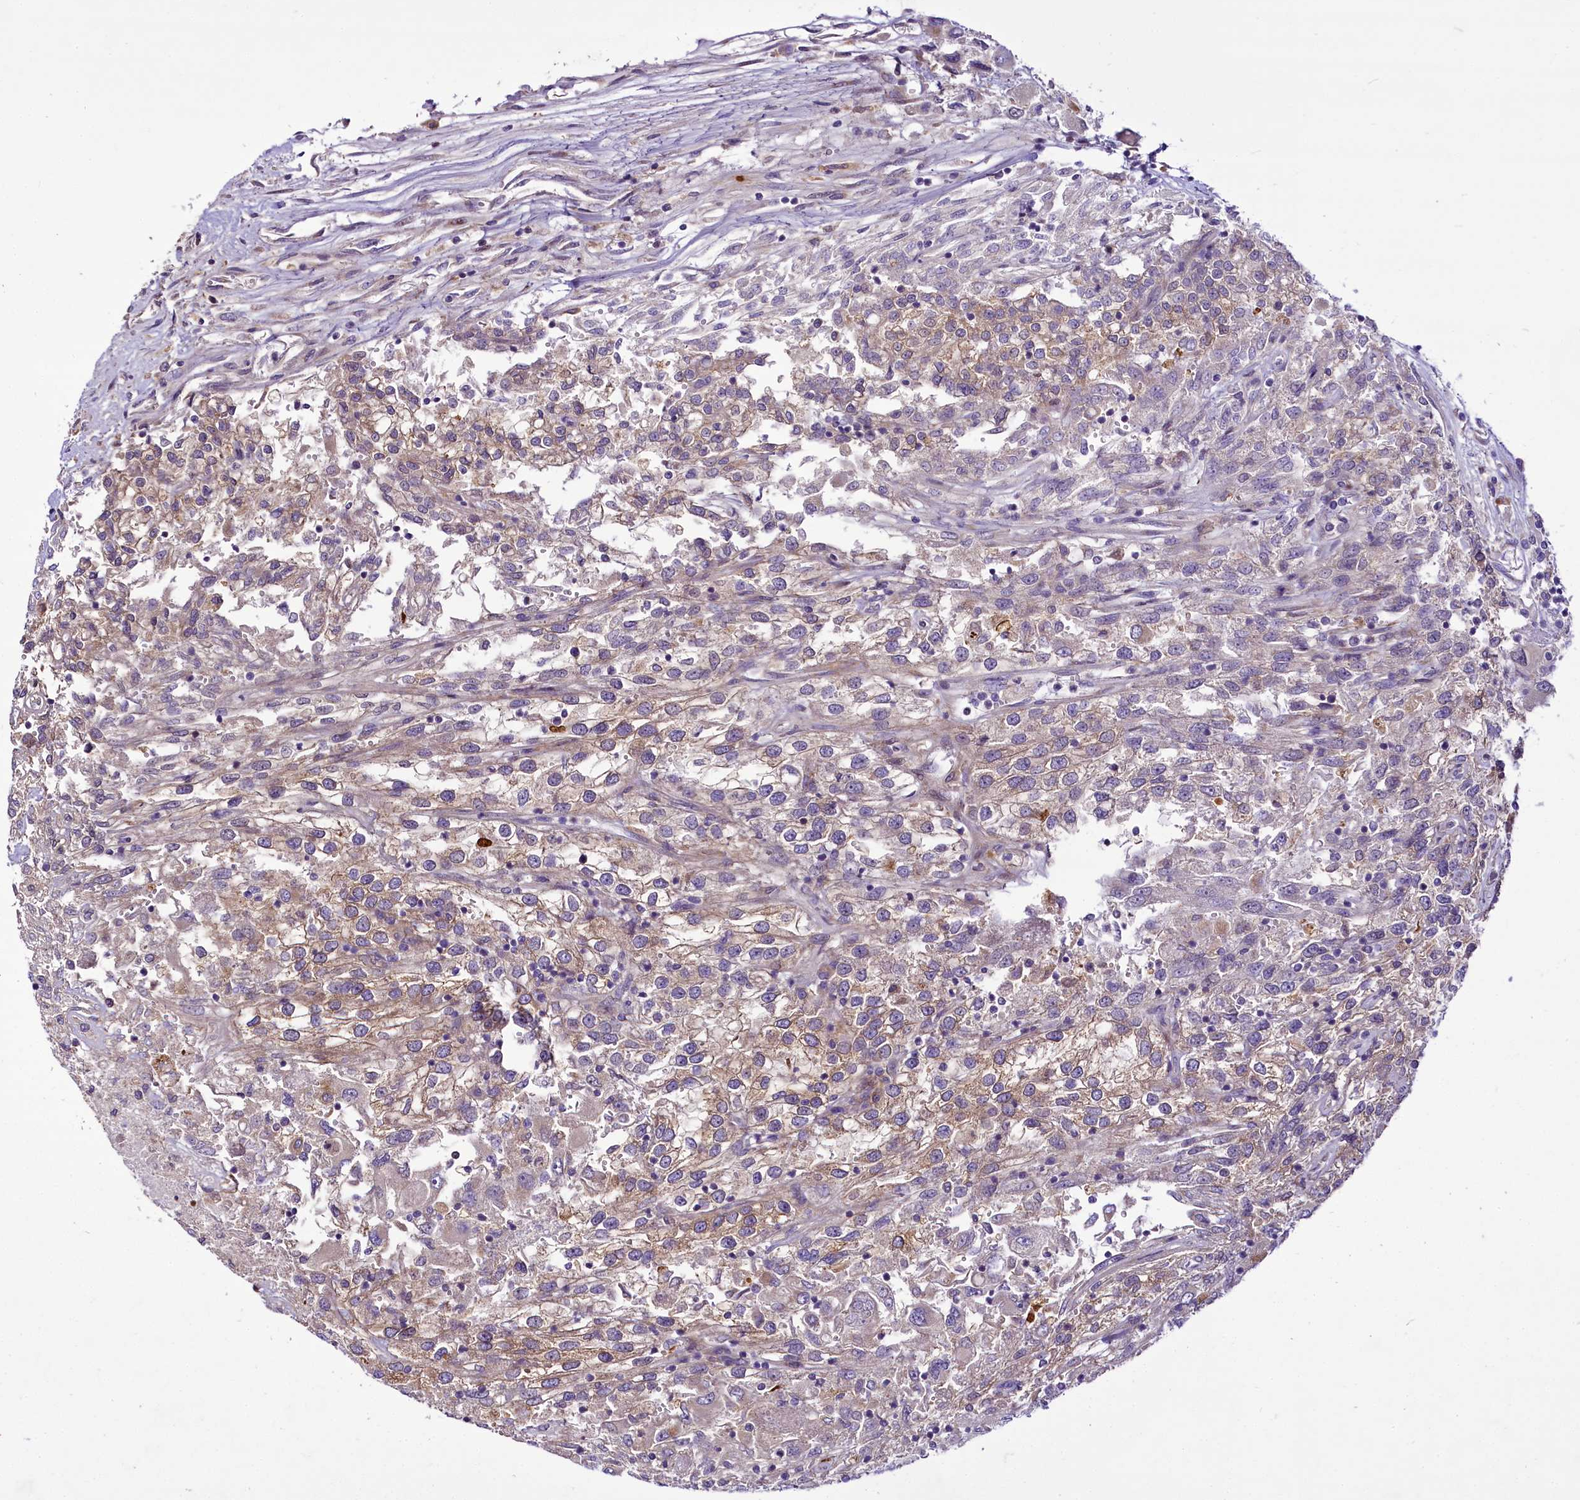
{"staining": {"intensity": "weak", "quantity": "25%-75%", "location": "cytoplasmic/membranous"}, "tissue": "renal cancer", "cell_type": "Tumor cells", "image_type": "cancer", "snomed": [{"axis": "morphology", "description": "Adenocarcinoma, NOS"}, {"axis": "topography", "description": "Kidney"}], "caption": "Renal adenocarcinoma stained with a protein marker shows weak staining in tumor cells.", "gene": "ZC3H12C", "patient": {"sex": "female", "age": 52}}